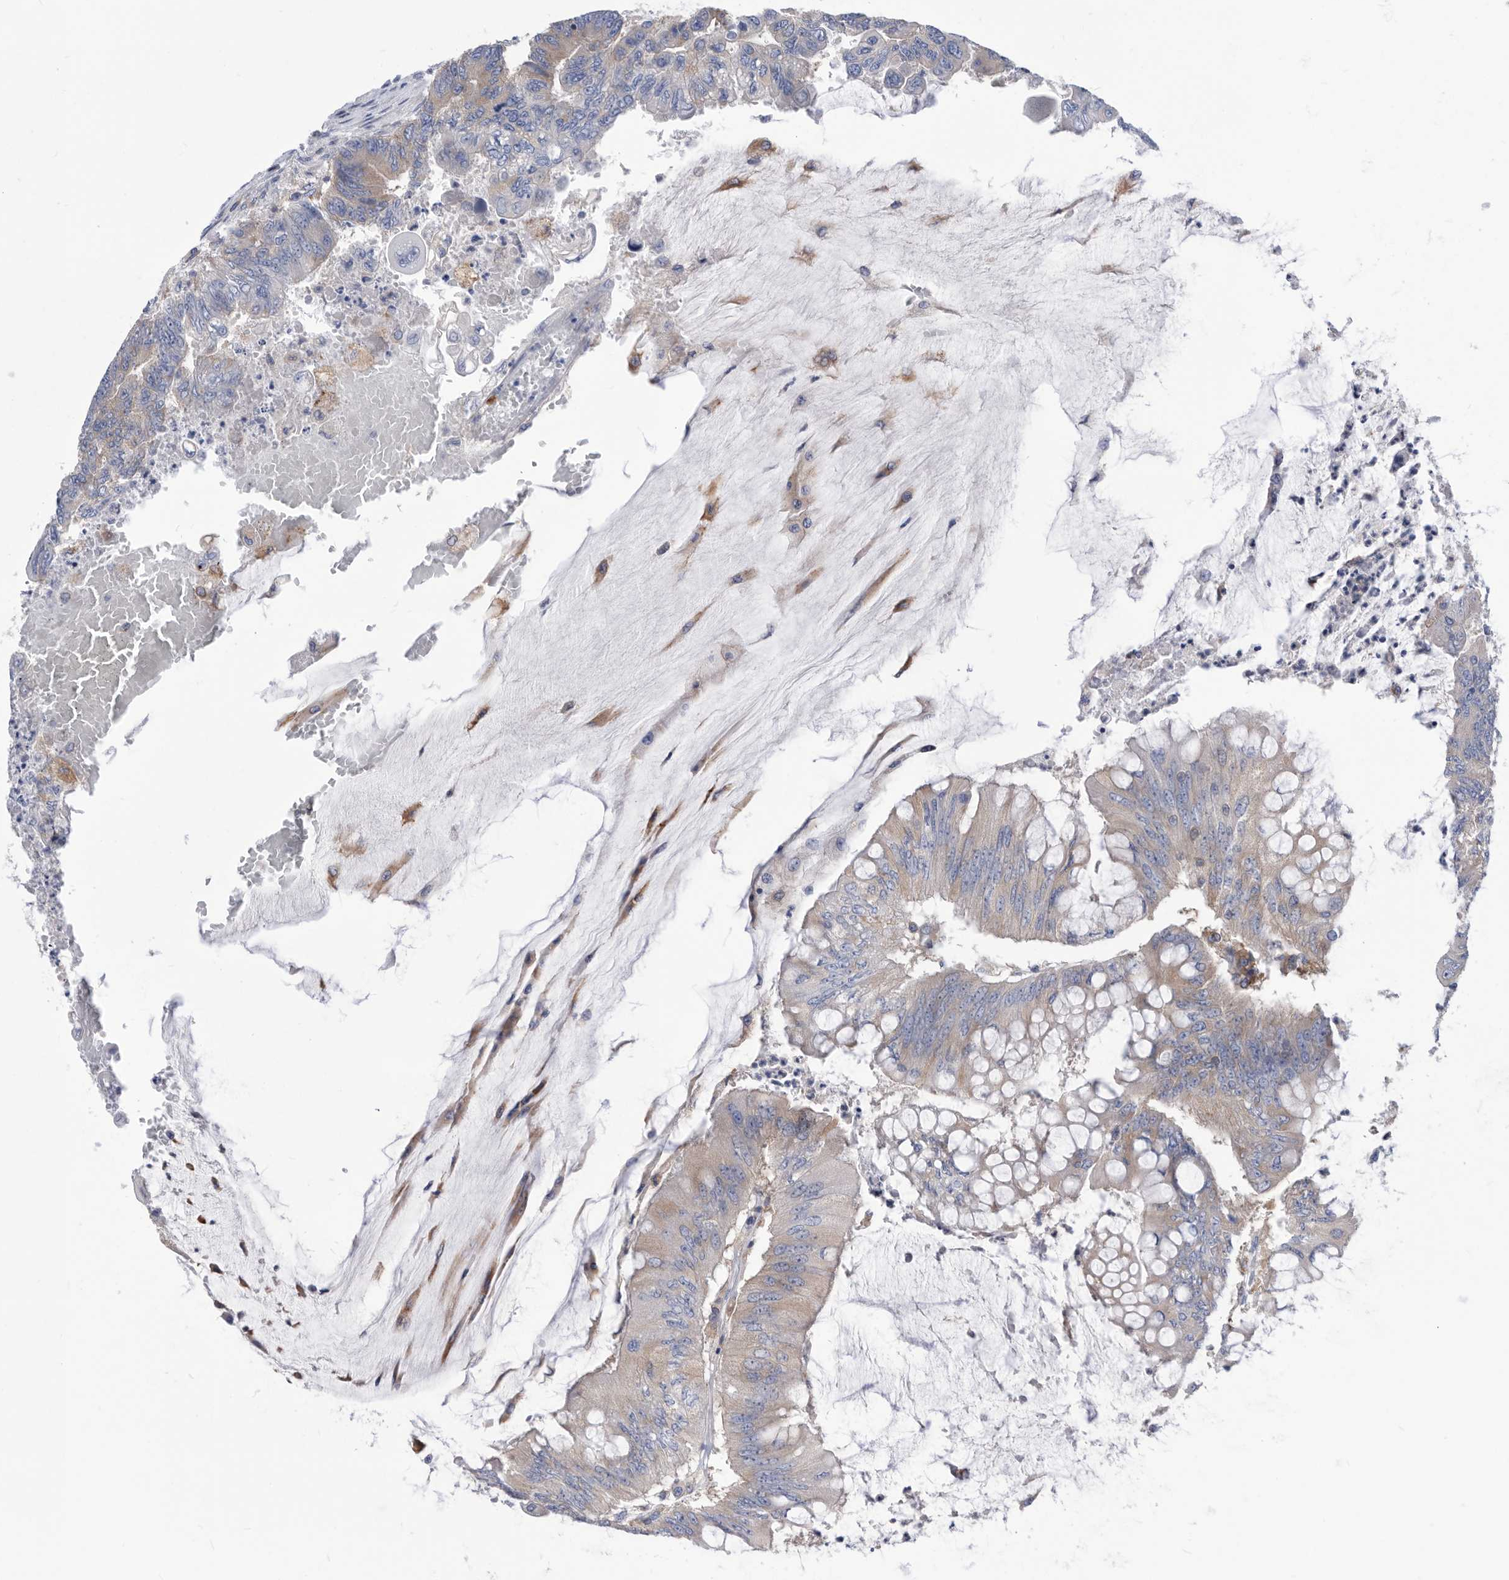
{"staining": {"intensity": "weak", "quantity": "<25%", "location": "cytoplasmic/membranous"}, "tissue": "colorectal cancer", "cell_type": "Tumor cells", "image_type": "cancer", "snomed": [{"axis": "morphology", "description": "Adenoma, NOS"}, {"axis": "morphology", "description": "Adenocarcinoma, NOS"}, {"axis": "topography", "description": "Colon"}], "caption": "IHC image of neoplastic tissue: human colorectal cancer (adenoma) stained with DAB (3,3'-diaminobenzidine) shows no significant protein positivity in tumor cells.", "gene": "SMG7", "patient": {"sex": "male", "age": 79}}